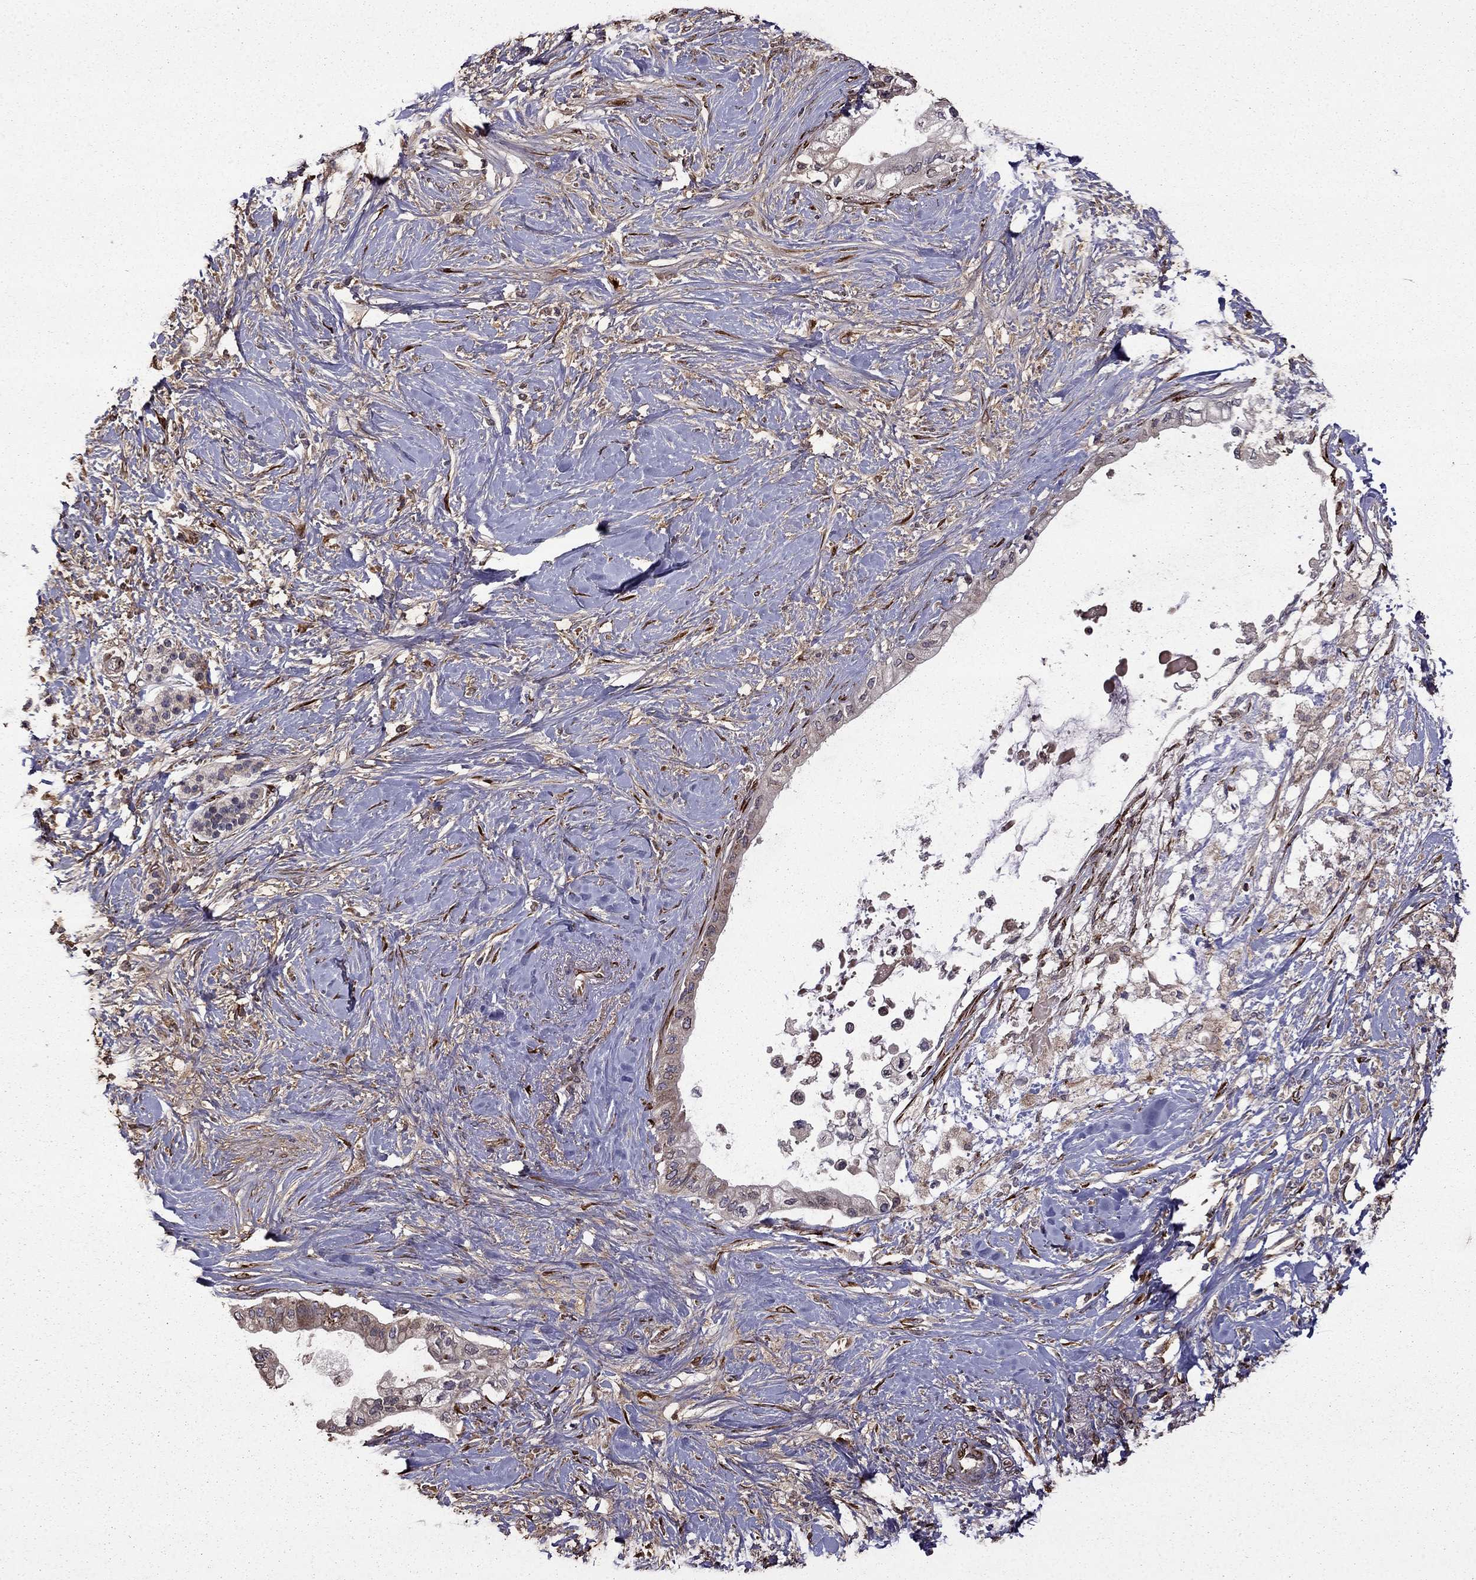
{"staining": {"intensity": "weak", "quantity": "<25%", "location": "cytoplasmic/membranous"}, "tissue": "pancreatic cancer", "cell_type": "Tumor cells", "image_type": "cancer", "snomed": [{"axis": "morphology", "description": "Normal tissue, NOS"}, {"axis": "morphology", "description": "Adenocarcinoma, NOS"}, {"axis": "topography", "description": "Pancreas"}, {"axis": "topography", "description": "Duodenum"}], "caption": "Tumor cells are negative for brown protein staining in adenocarcinoma (pancreatic).", "gene": "IKBIP", "patient": {"sex": "female", "age": 60}}